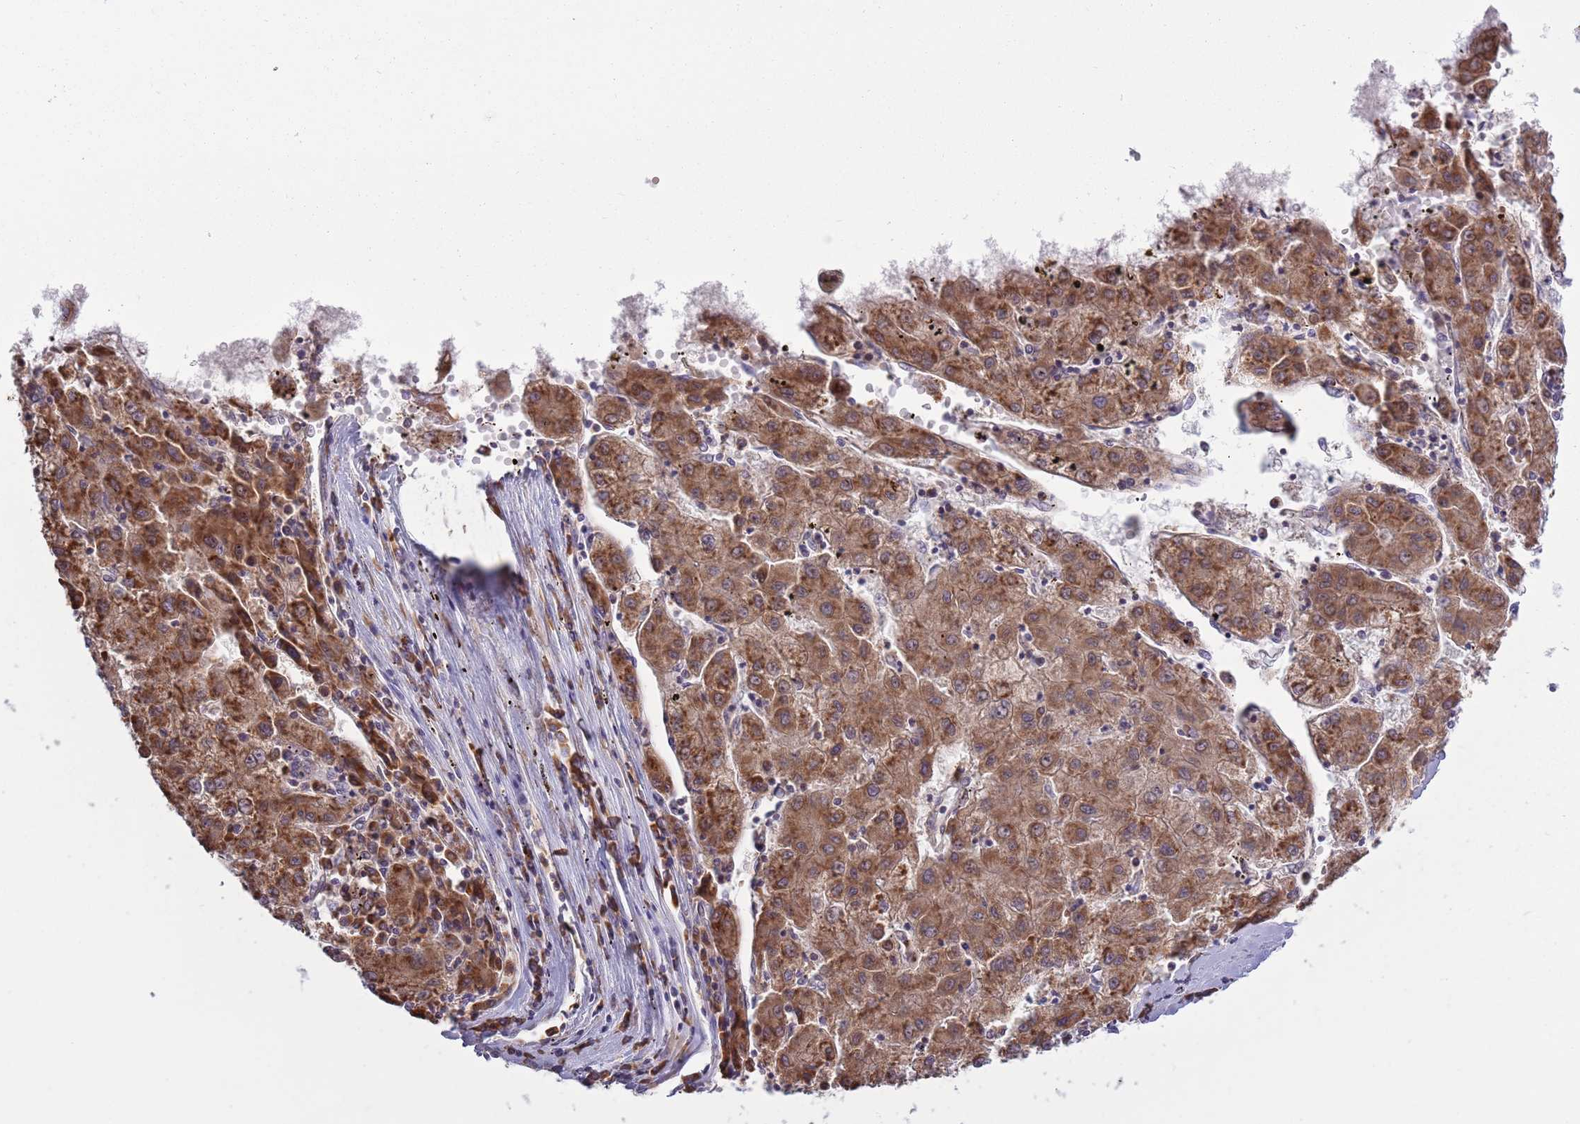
{"staining": {"intensity": "strong", "quantity": ">75%", "location": "cytoplasmic/membranous"}, "tissue": "liver cancer", "cell_type": "Tumor cells", "image_type": "cancer", "snomed": [{"axis": "morphology", "description": "Carcinoma, Hepatocellular, NOS"}, {"axis": "topography", "description": "Liver"}], "caption": "Liver cancer stained with a protein marker shows strong staining in tumor cells.", "gene": "RPL17-C18orf32", "patient": {"sex": "male", "age": 72}}